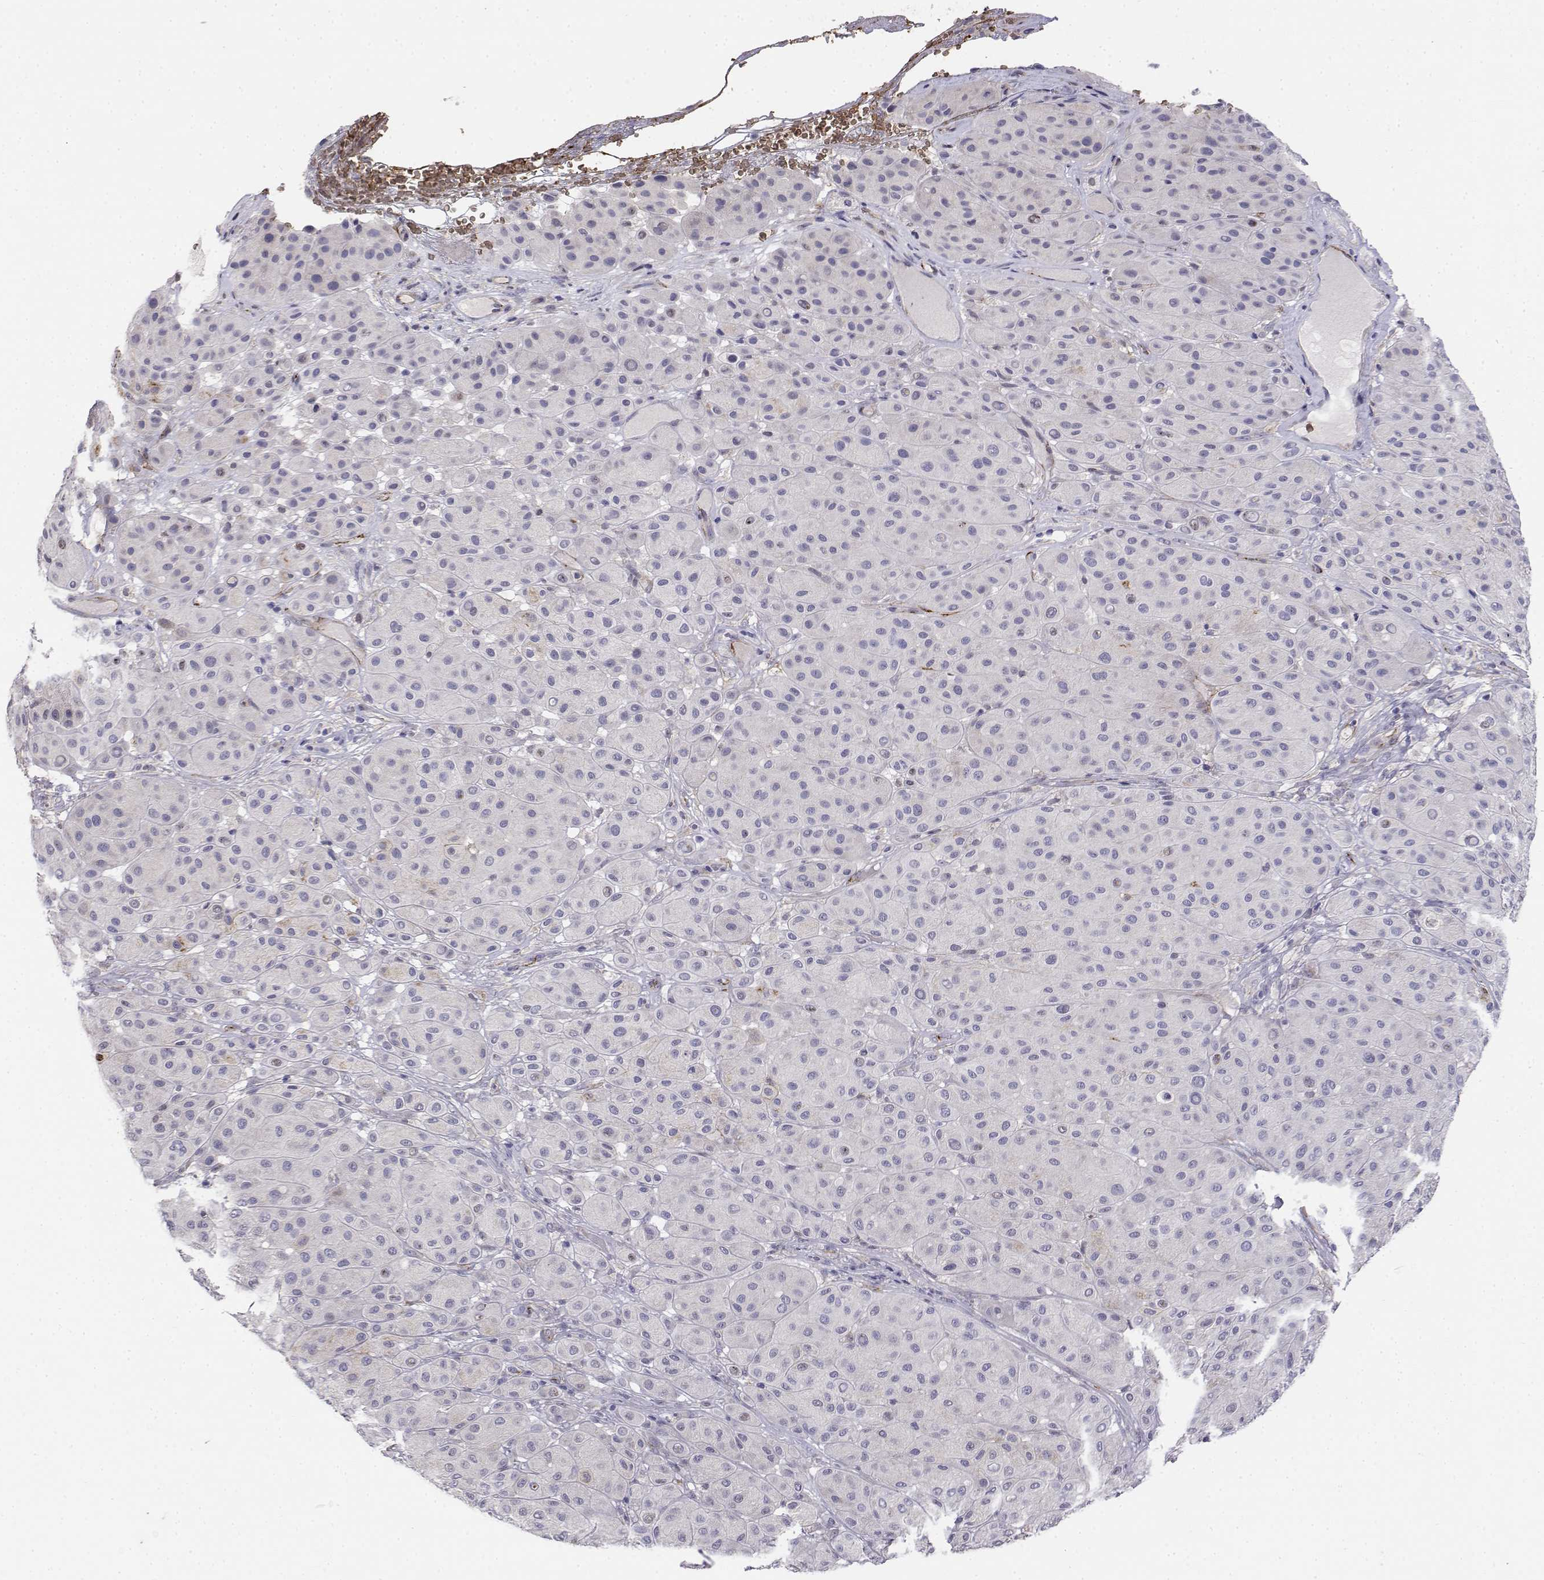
{"staining": {"intensity": "negative", "quantity": "none", "location": "none"}, "tissue": "melanoma", "cell_type": "Tumor cells", "image_type": "cancer", "snomed": [{"axis": "morphology", "description": "Malignant melanoma, Metastatic site"}, {"axis": "topography", "description": "Smooth muscle"}], "caption": "Tumor cells are negative for brown protein staining in melanoma.", "gene": "CADM1", "patient": {"sex": "male", "age": 41}}